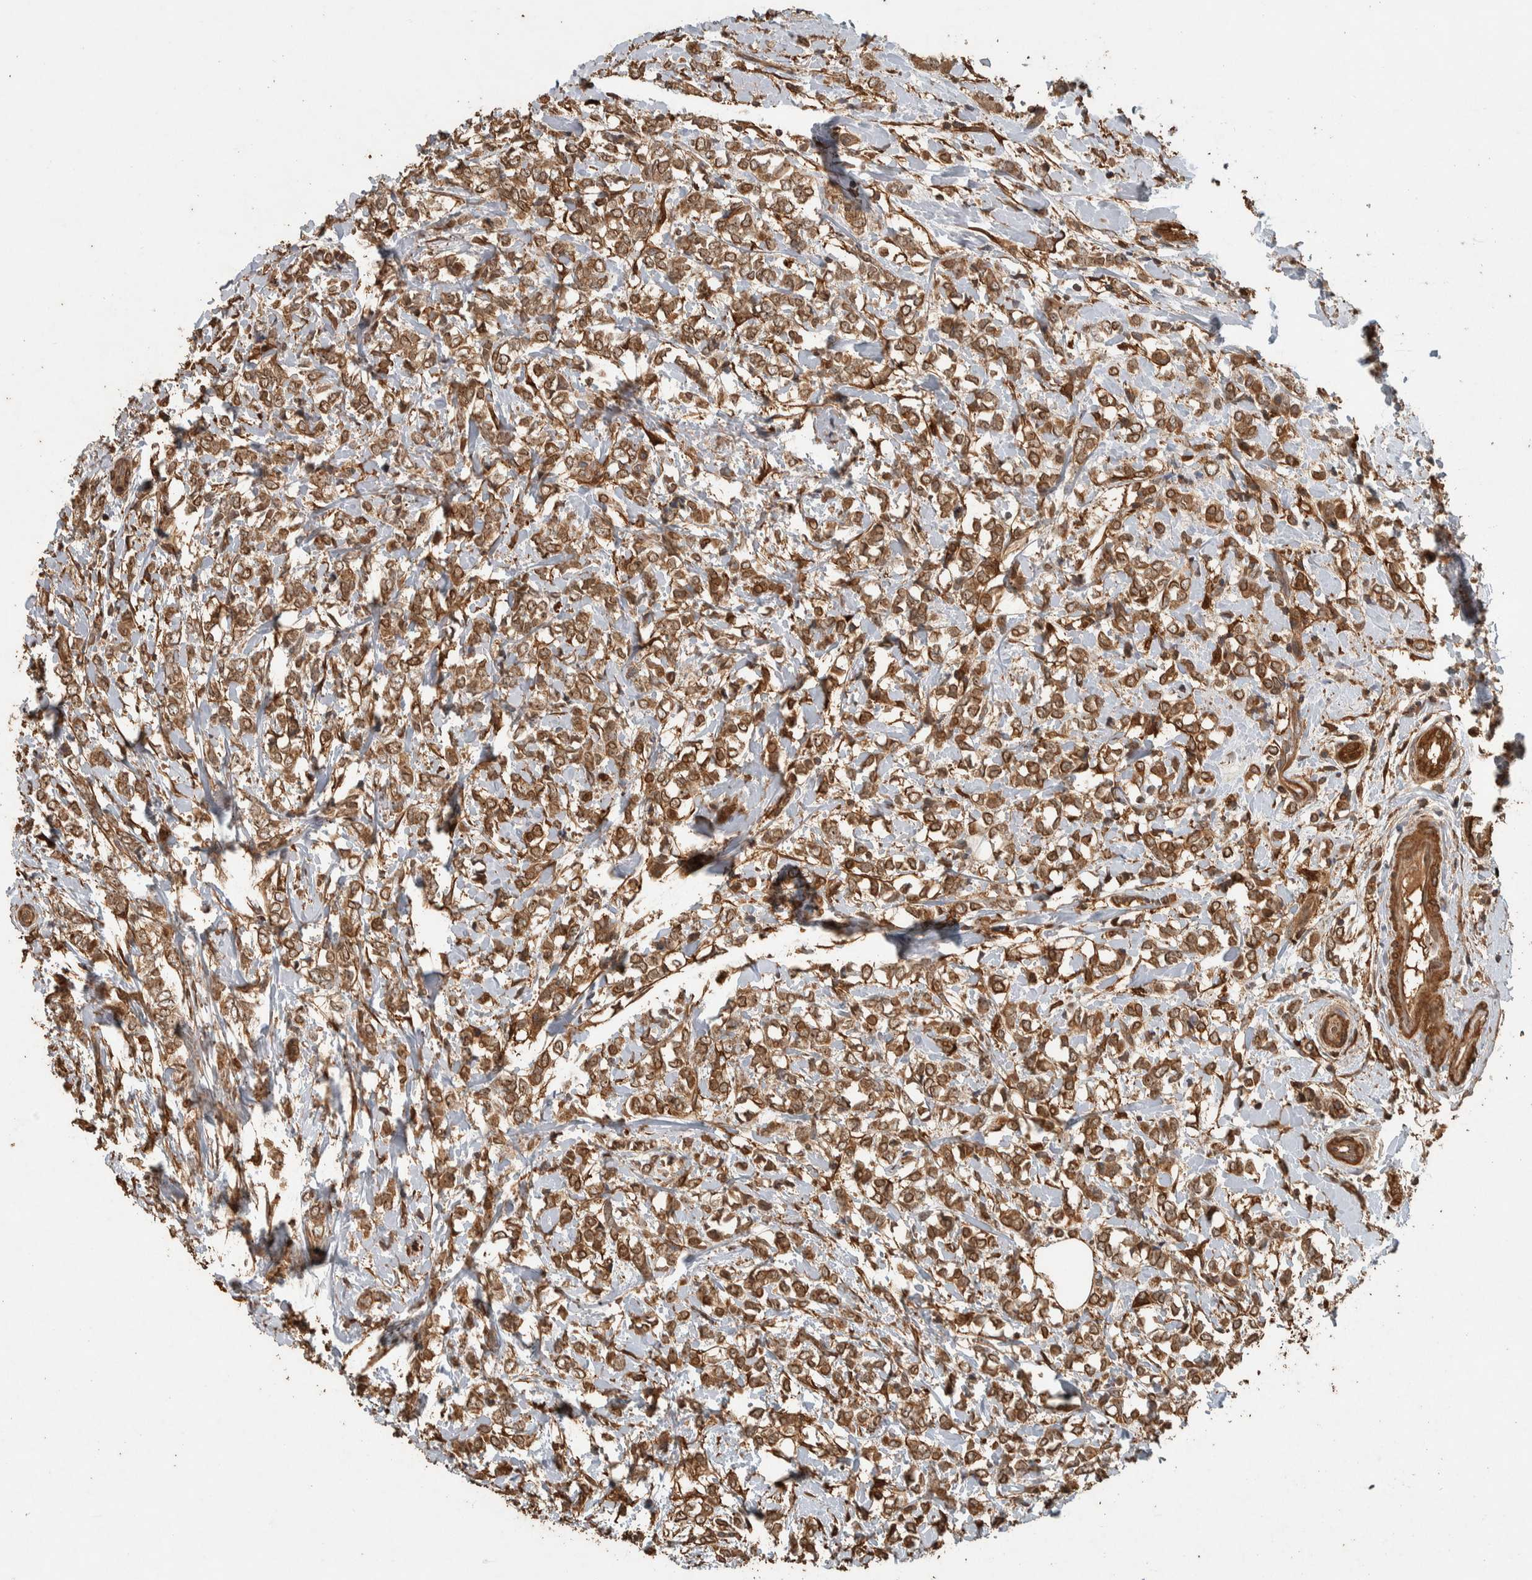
{"staining": {"intensity": "moderate", "quantity": ">75%", "location": "cytoplasmic/membranous,nuclear"}, "tissue": "breast cancer", "cell_type": "Tumor cells", "image_type": "cancer", "snomed": [{"axis": "morphology", "description": "Normal tissue, NOS"}, {"axis": "morphology", "description": "Lobular carcinoma"}, {"axis": "topography", "description": "Breast"}], "caption": "Breast lobular carcinoma stained with IHC demonstrates moderate cytoplasmic/membranous and nuclear staining in about >75% of tumor cells.", "gene": "SPHK1", "patient": {"sex": "female", "age": 47}}